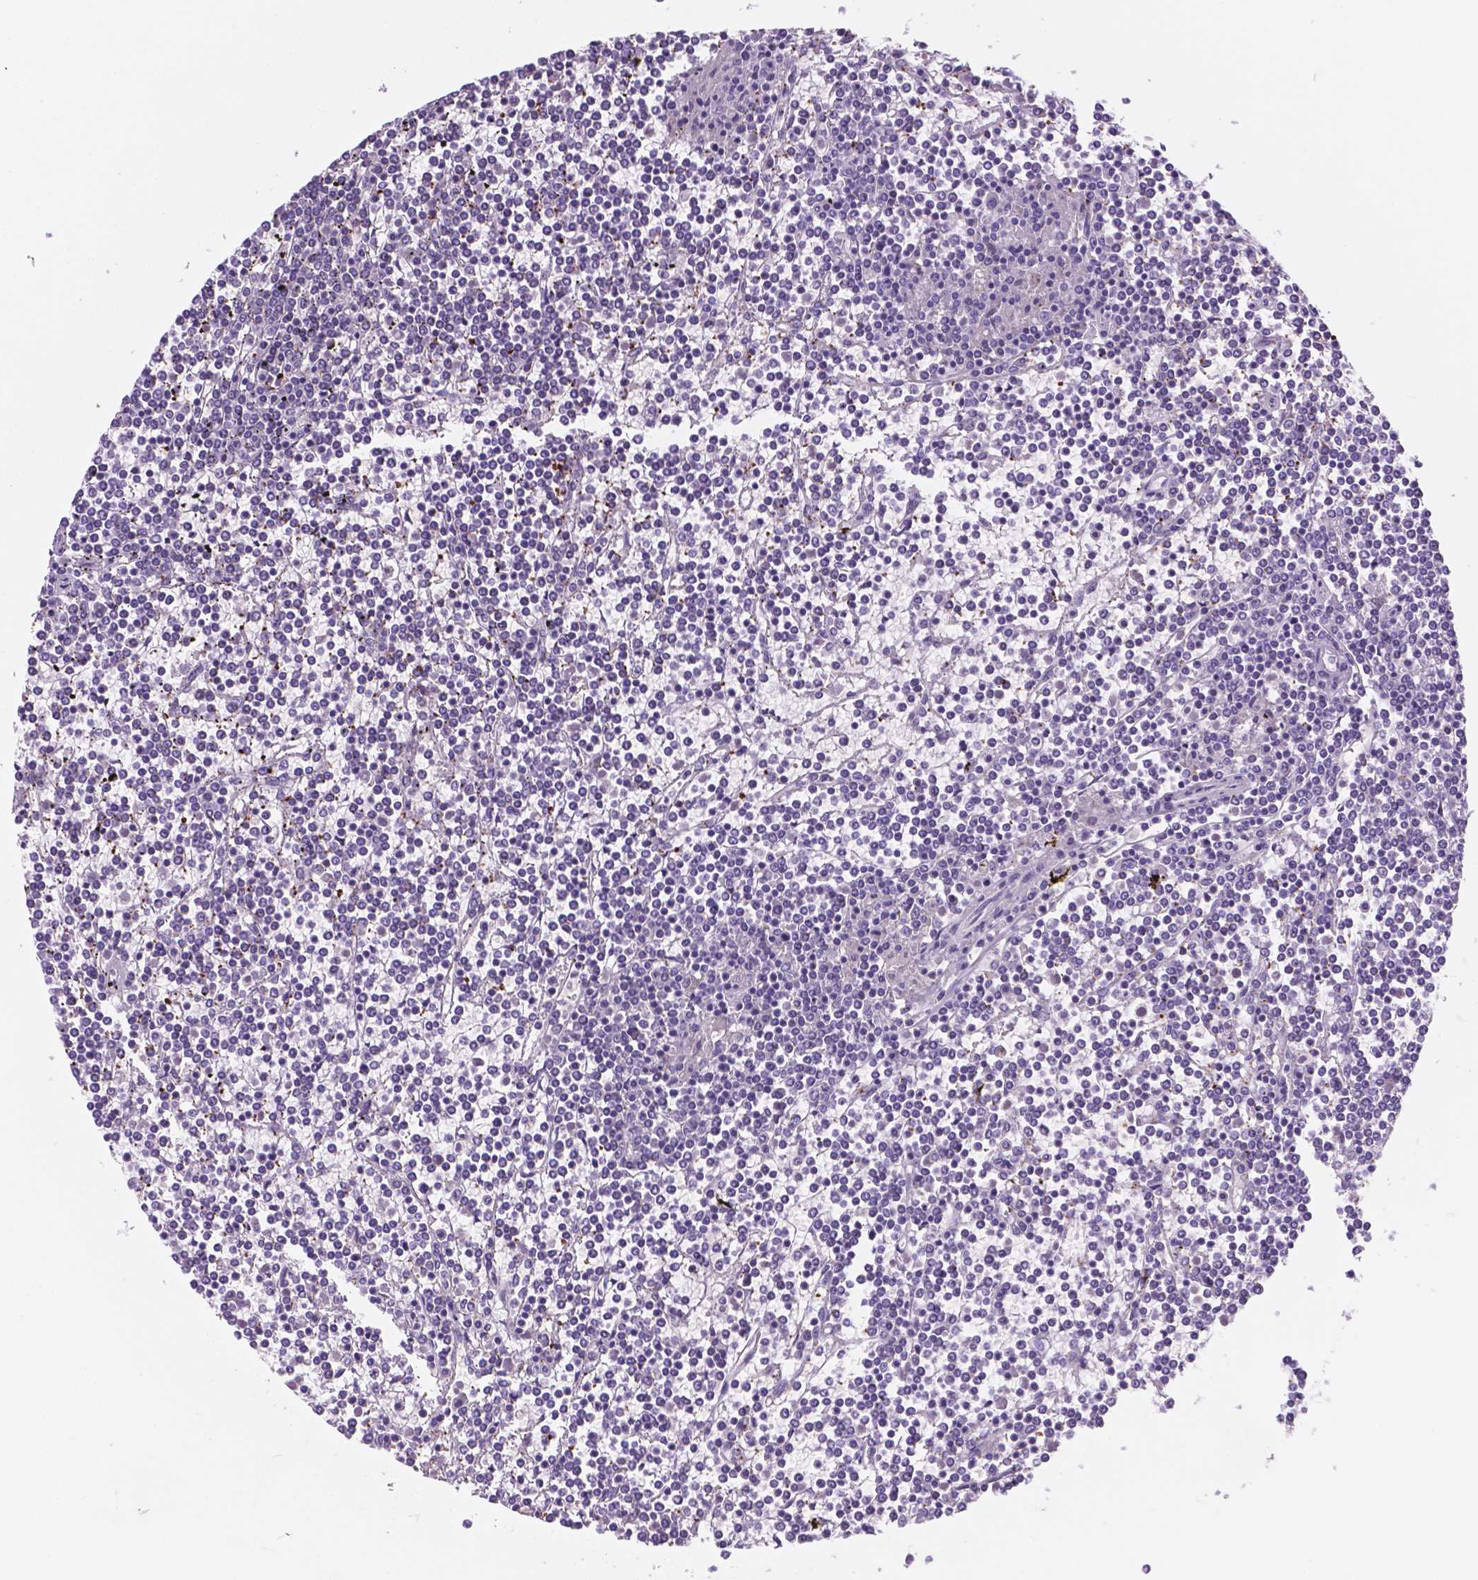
{"staining": {"intensity": "negative", "quantity": "none", "location": "none"}, "tissue": "lymphoma", "cell_type": "Tumor cells", "image_type": "cancer", "snomed": [{"axis": "morphology", "description": "Malignant lymphoma, non-Hodgkin's type, Low grade"}, {"axis": "topography", "description": "Spleen"}], "caption": "Immunohistochemical staining of human lymphoma exhibits no significant positivity in tumor cells. The staining was performed using DAB to visualize the protein expression in brown, while the nuclei were stained in blue with hematoxylin (Magnification: 20x).", "gene": "EBLN2", "patient": {"sex": "female", "age": 19}}